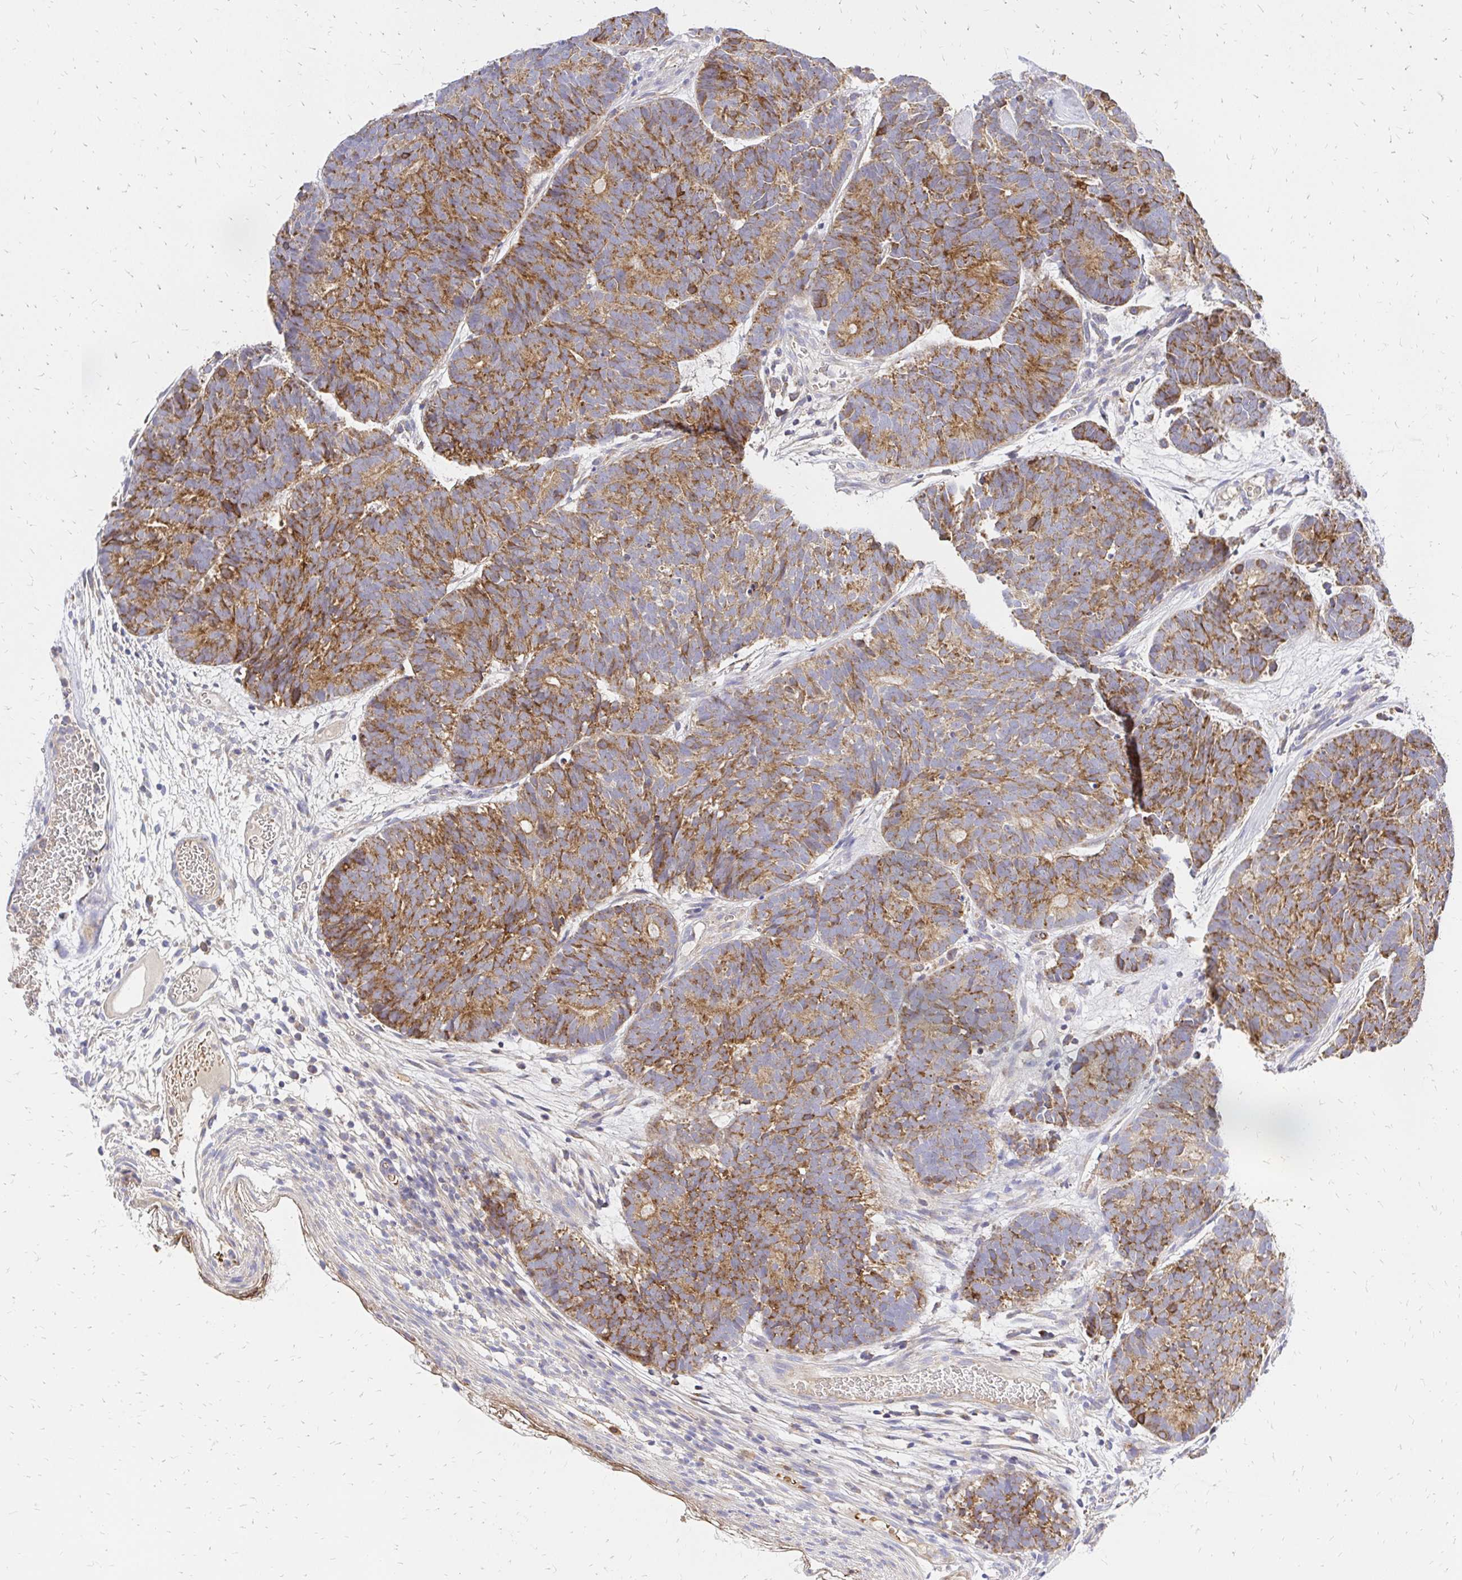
{"staining": {"intensity": "moderate", "quantity": "25%-75%", "location": "cytoplasmic/membranous"}, "tissue": "head and neck cancer", "cell_type": "Tumor cells", "image_type": "cancer", "snomed": [{"axis": "morphology", "description": "Adenocarcinoma, NOS"}, {"axis": "topography", "description": "Head-Neck"}], "caption": "A histopathology image showing moderate cytoplasmic/membranous positivity in approximately 25%-75% of tumor cells in head and neck cancer, as visualized by brown immunohistochemical staining.", "gene": "MRPL13", "patient": {"sex": "female", "age": 81}}